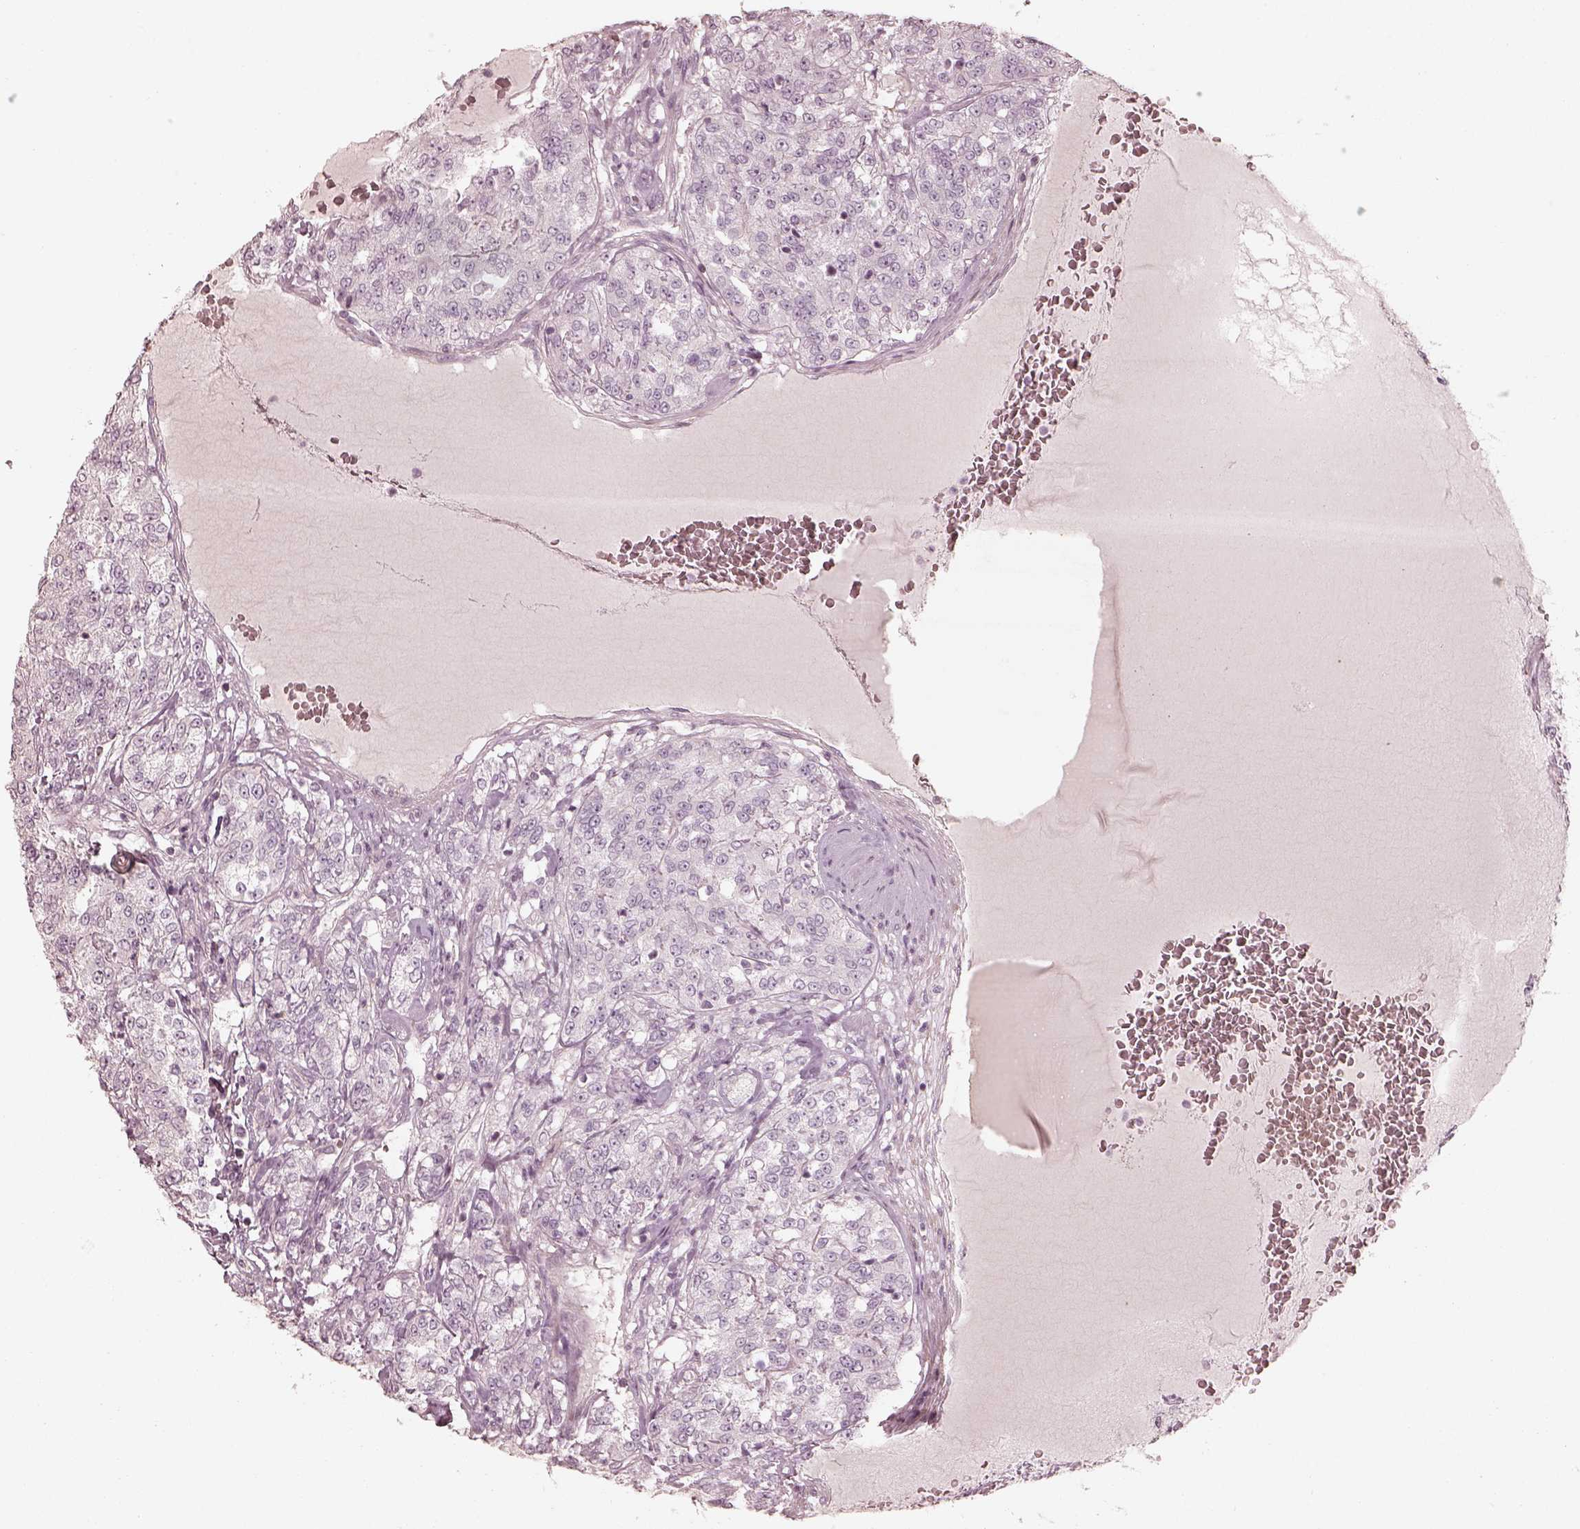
{"staining": {"intensity": "negative", "quantity": "none", "location": "none"}, "tissue": "renal cancer", "cell_type": "Tumor cells", "image_type": "cancer", "snomed": [{"axis": "morphology", "description": "Adenocarcinoma, NOS"}, {"axis": "topography", "description": "Kidney"}], "caption": "Immunohistochemistry (IHC) photomicrograph of adenocarcinoma (renal) stained for a protein (brown), which displays no staining in tumor cells. (DAB immunohistochemistry visualized using brightfield microscopy, high magnification).", "gene": "PRLHR", "patient": {"sex": "female", "age": 63}}